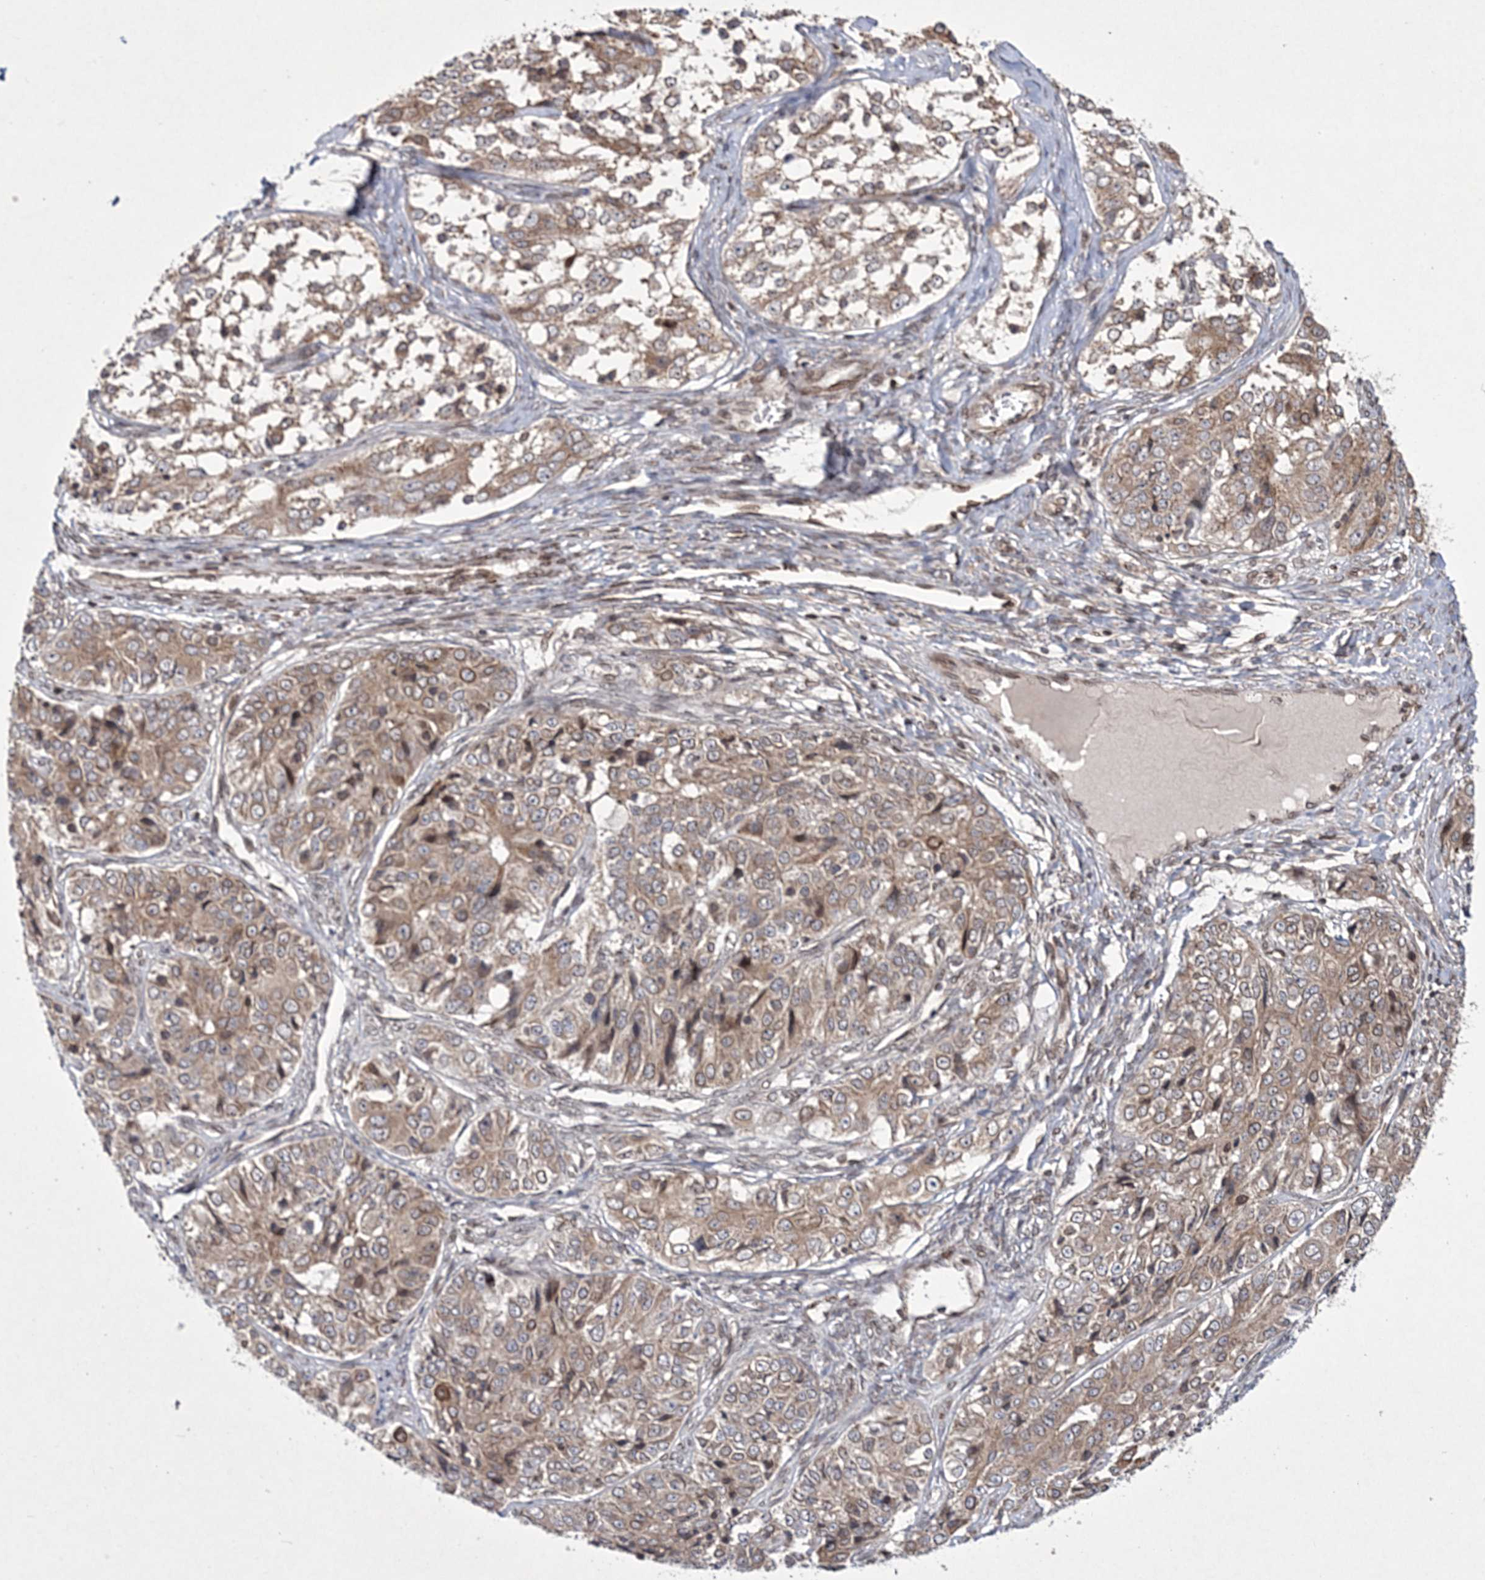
{"staining": {"intensity": "moderate", "quantity": ">75%", "location": "cytoplasmic/membranous"}, "tissue": "ovarian cancer", "cell_type": "Tumor cells", "image_type": "cancer", "snomed": [{"axis": "morphology", "description": "Carcinoma, endometroid"}, {"axis": "topography", "description": "Ovary"}], "caption": "Ovarian cancer (endometroid carcinoma) was stained to show a protein in brown. There is medium levels of moderate cytoplasmic/membranous staining in approximately >75% of tumor cells.", "gene": "DNAJC27", "patient": {"sex": "female", "age": 51}}